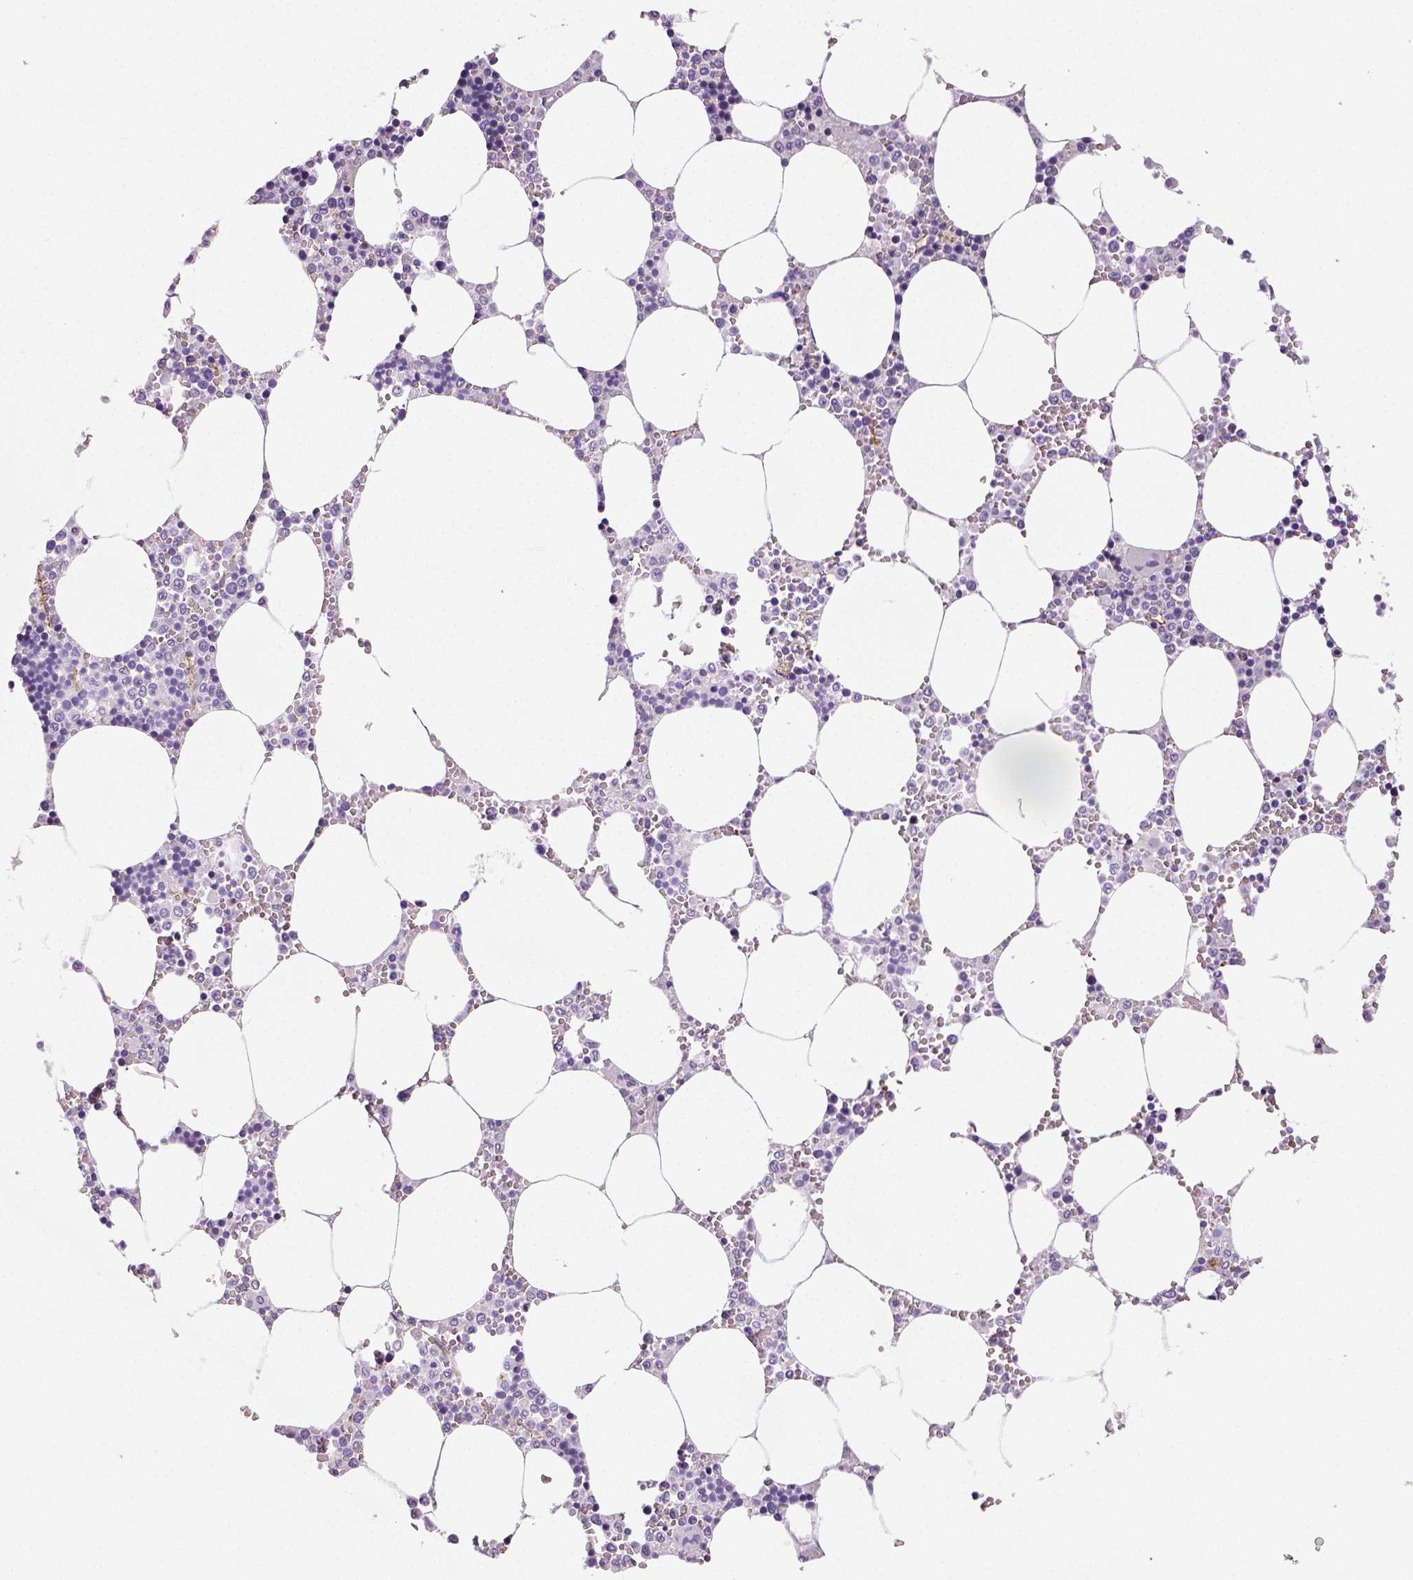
{"staining": {"intensity": "negative", "quantity": "none", "location": "none"}, "tissue": "bone marrow", "cell_type": "Hematopoietic cells", "image_type": "normal", "snomed": [{"axis": "morphology", "description": "Normal tissue, NOS"}, {"axis": "topography", "description": "Bone marrow"}], "caption": "Protein analysis of normal bone marrow reveals no significant expression in hematopoietic cells. Nuclei are stained in blue.", "gene": "ENSG00000250349", "patient": {"sex": "male", "age": 54}}